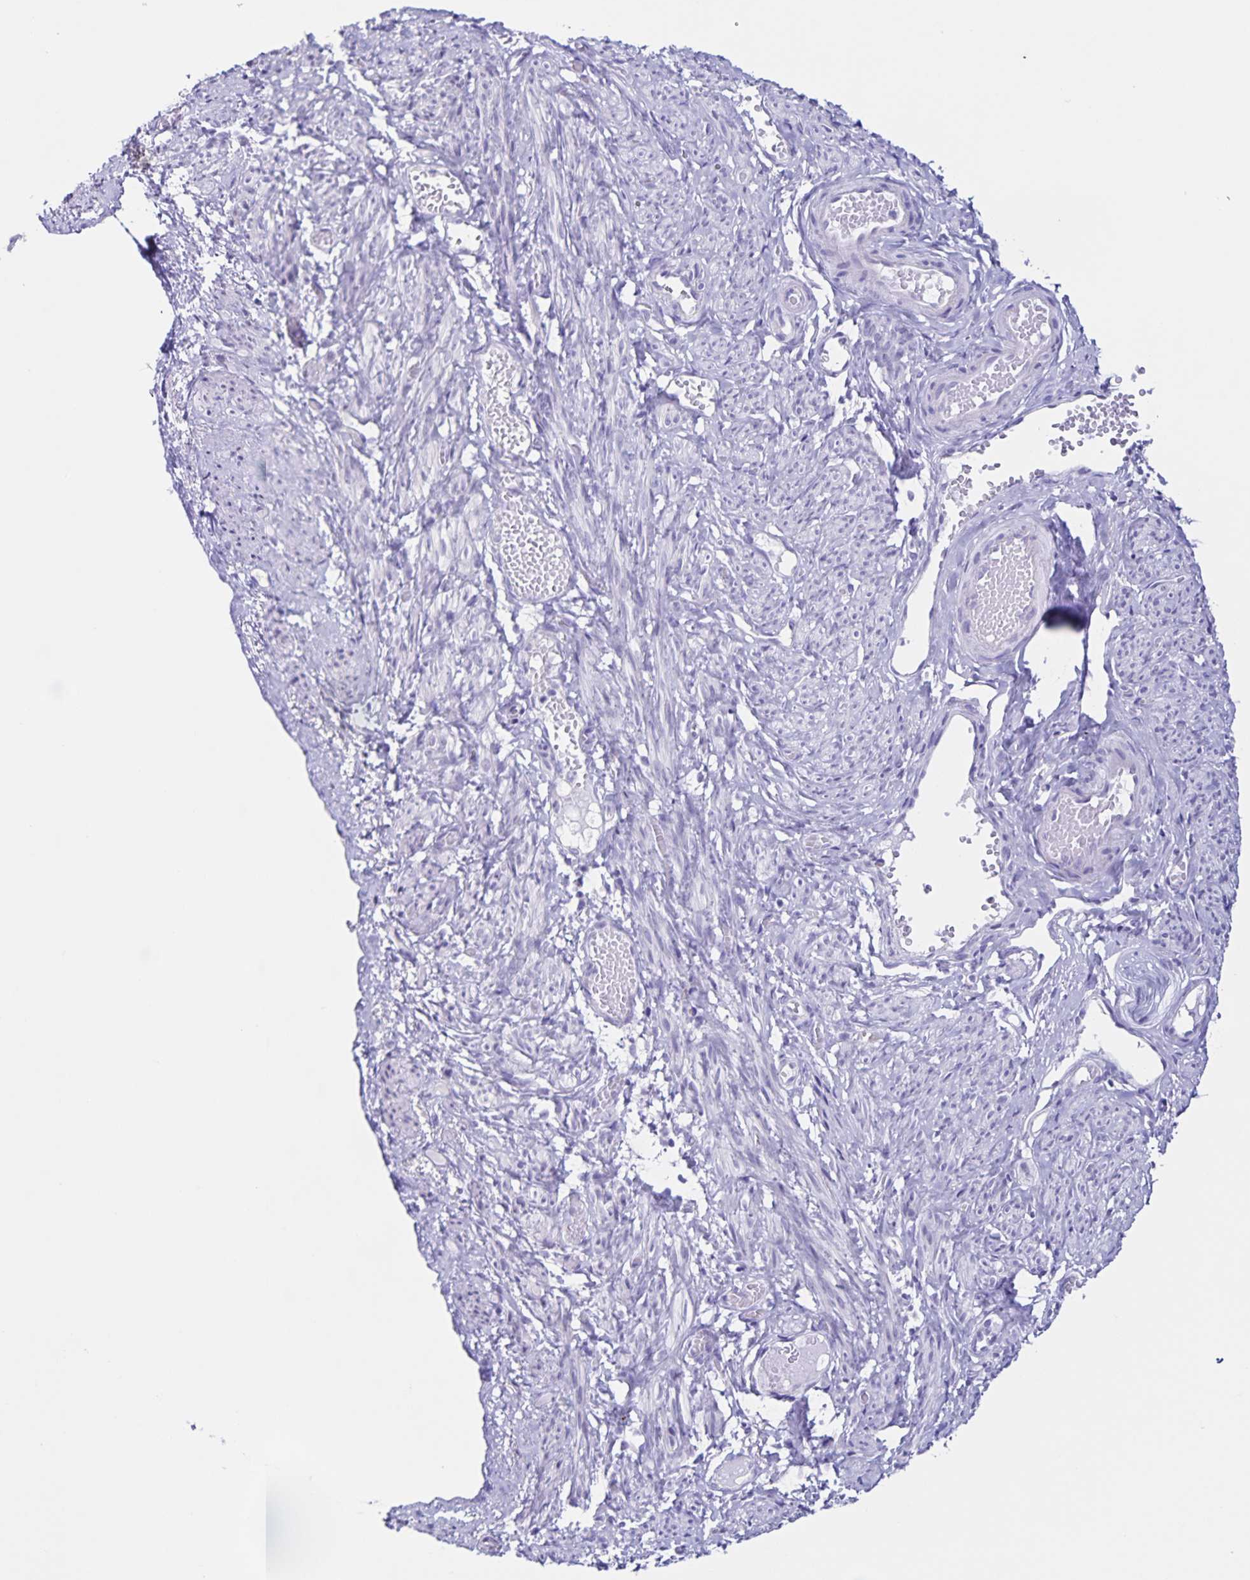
{"staining": {"intensity": "negative", "quantity": "none", "location": "none"}, "tissue": "smooth muscle", "cell_type": "Smooth muscle cells", "image_type": "normal", "snomed": [{"axis": "morphology", "description": "Normal tissue, NOS"}, {"axis": "topography", "description": "Smooth muscle"}], "caption": "Smooth muscle cells show no significant staining in benign smooth muscle. The staining is performed using DAB (3,3'-diaminobenzidine) brown chromogen with nuclei counter-stained in using hematoxylin.", "gene": "FAM170A", "patient": {"sex": "female", "age": 65}}